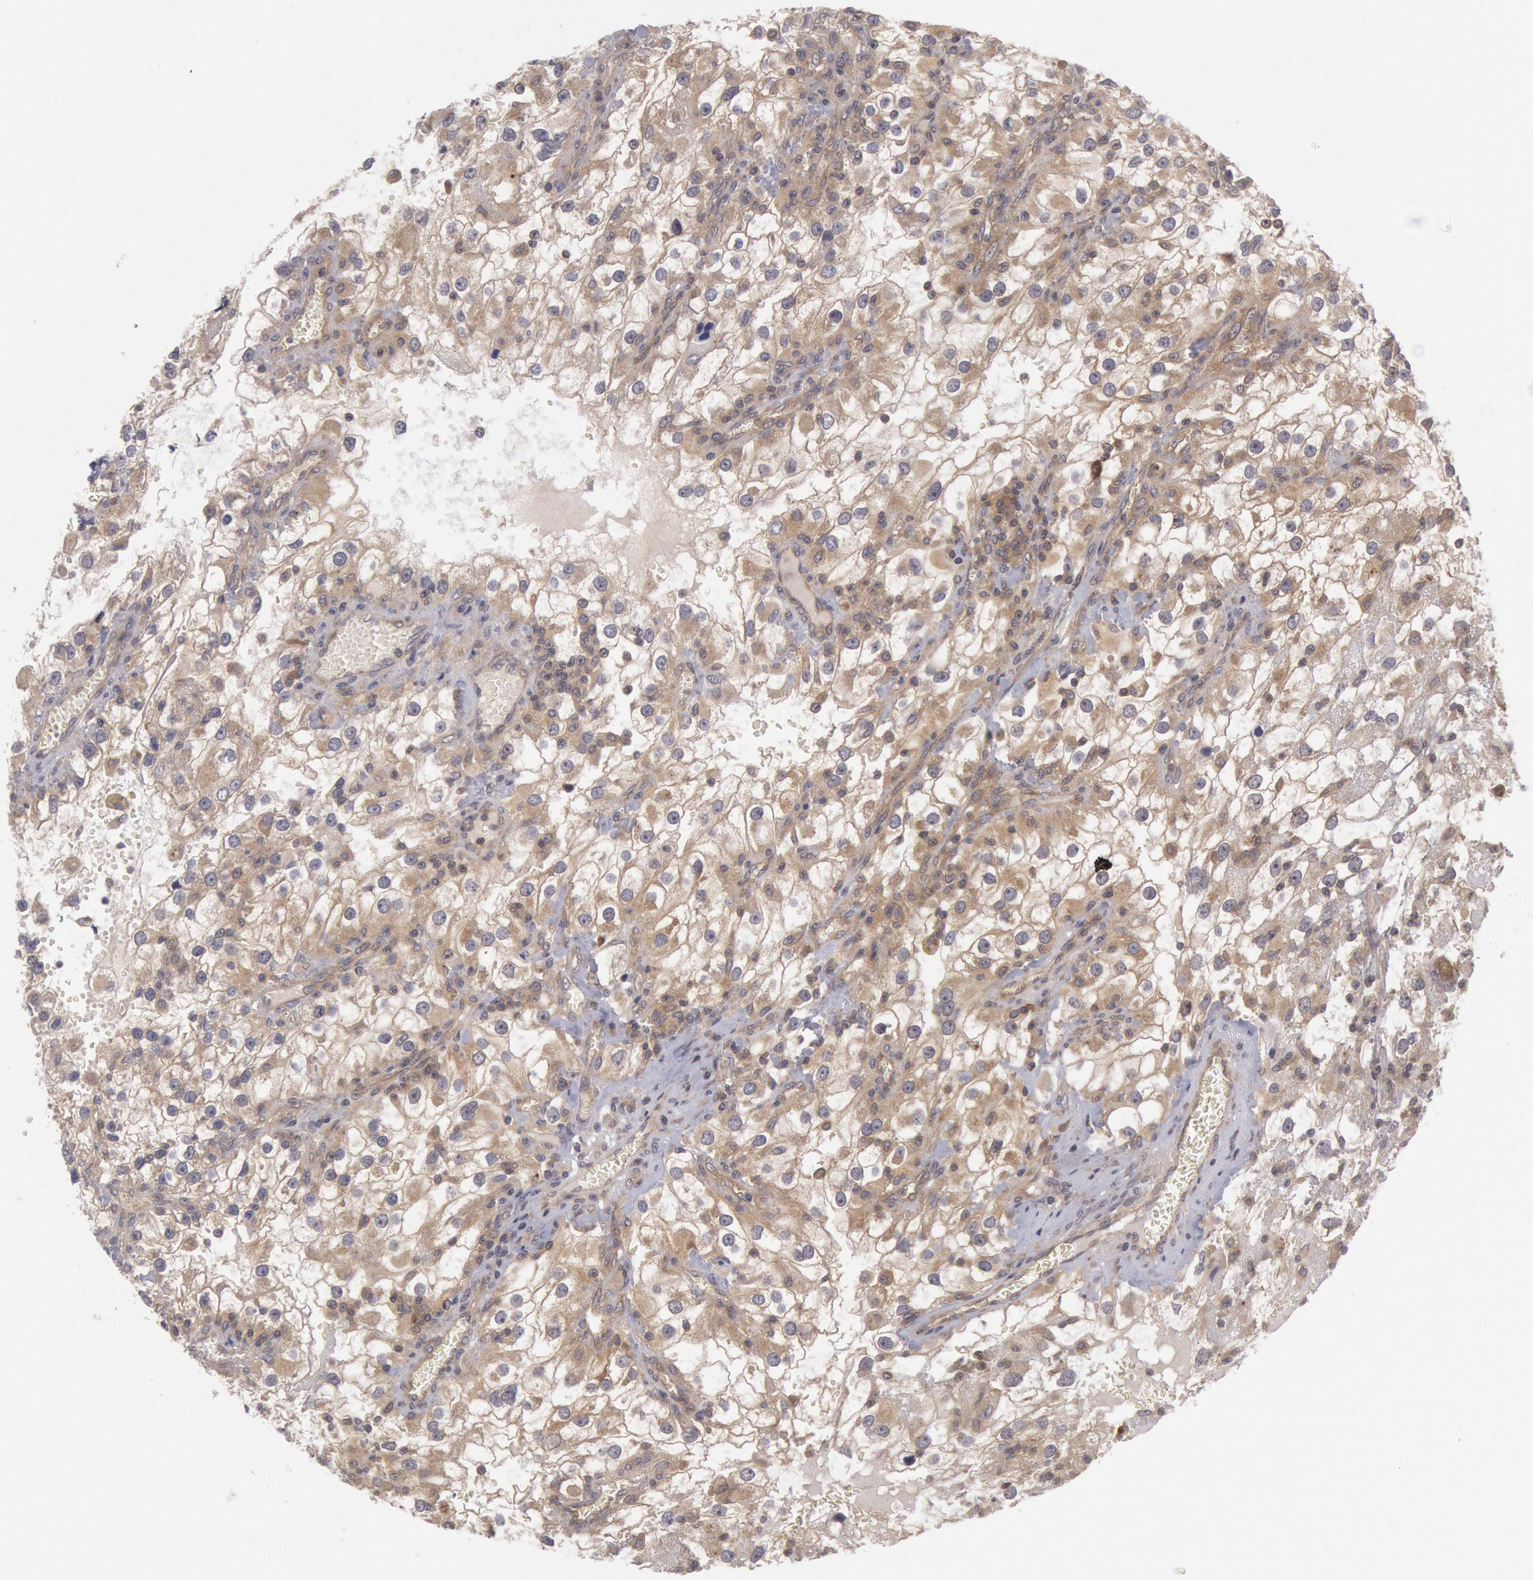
{"staining": {"intensity": "moderate", "quantity": ">75%", "location": "cytoplasmic/membranous"}, "tissue": "renal cancer", "cell_type": "Tumor cells", "image_type": "cancer", "snomed": [{"axis": "morphology", "description": "Adenocarcinoma, NOS"}, {"axis": "topography", "description": "Kidney"}], "caption": "Protein positivity by immunohistochemistry displays moderate cytoplasmic/membranous expression in about >75% of tumor cells in adenocarcinoma (renal).", "gene": "BRAF", "patient": {"sex": "female", "age": 52}}